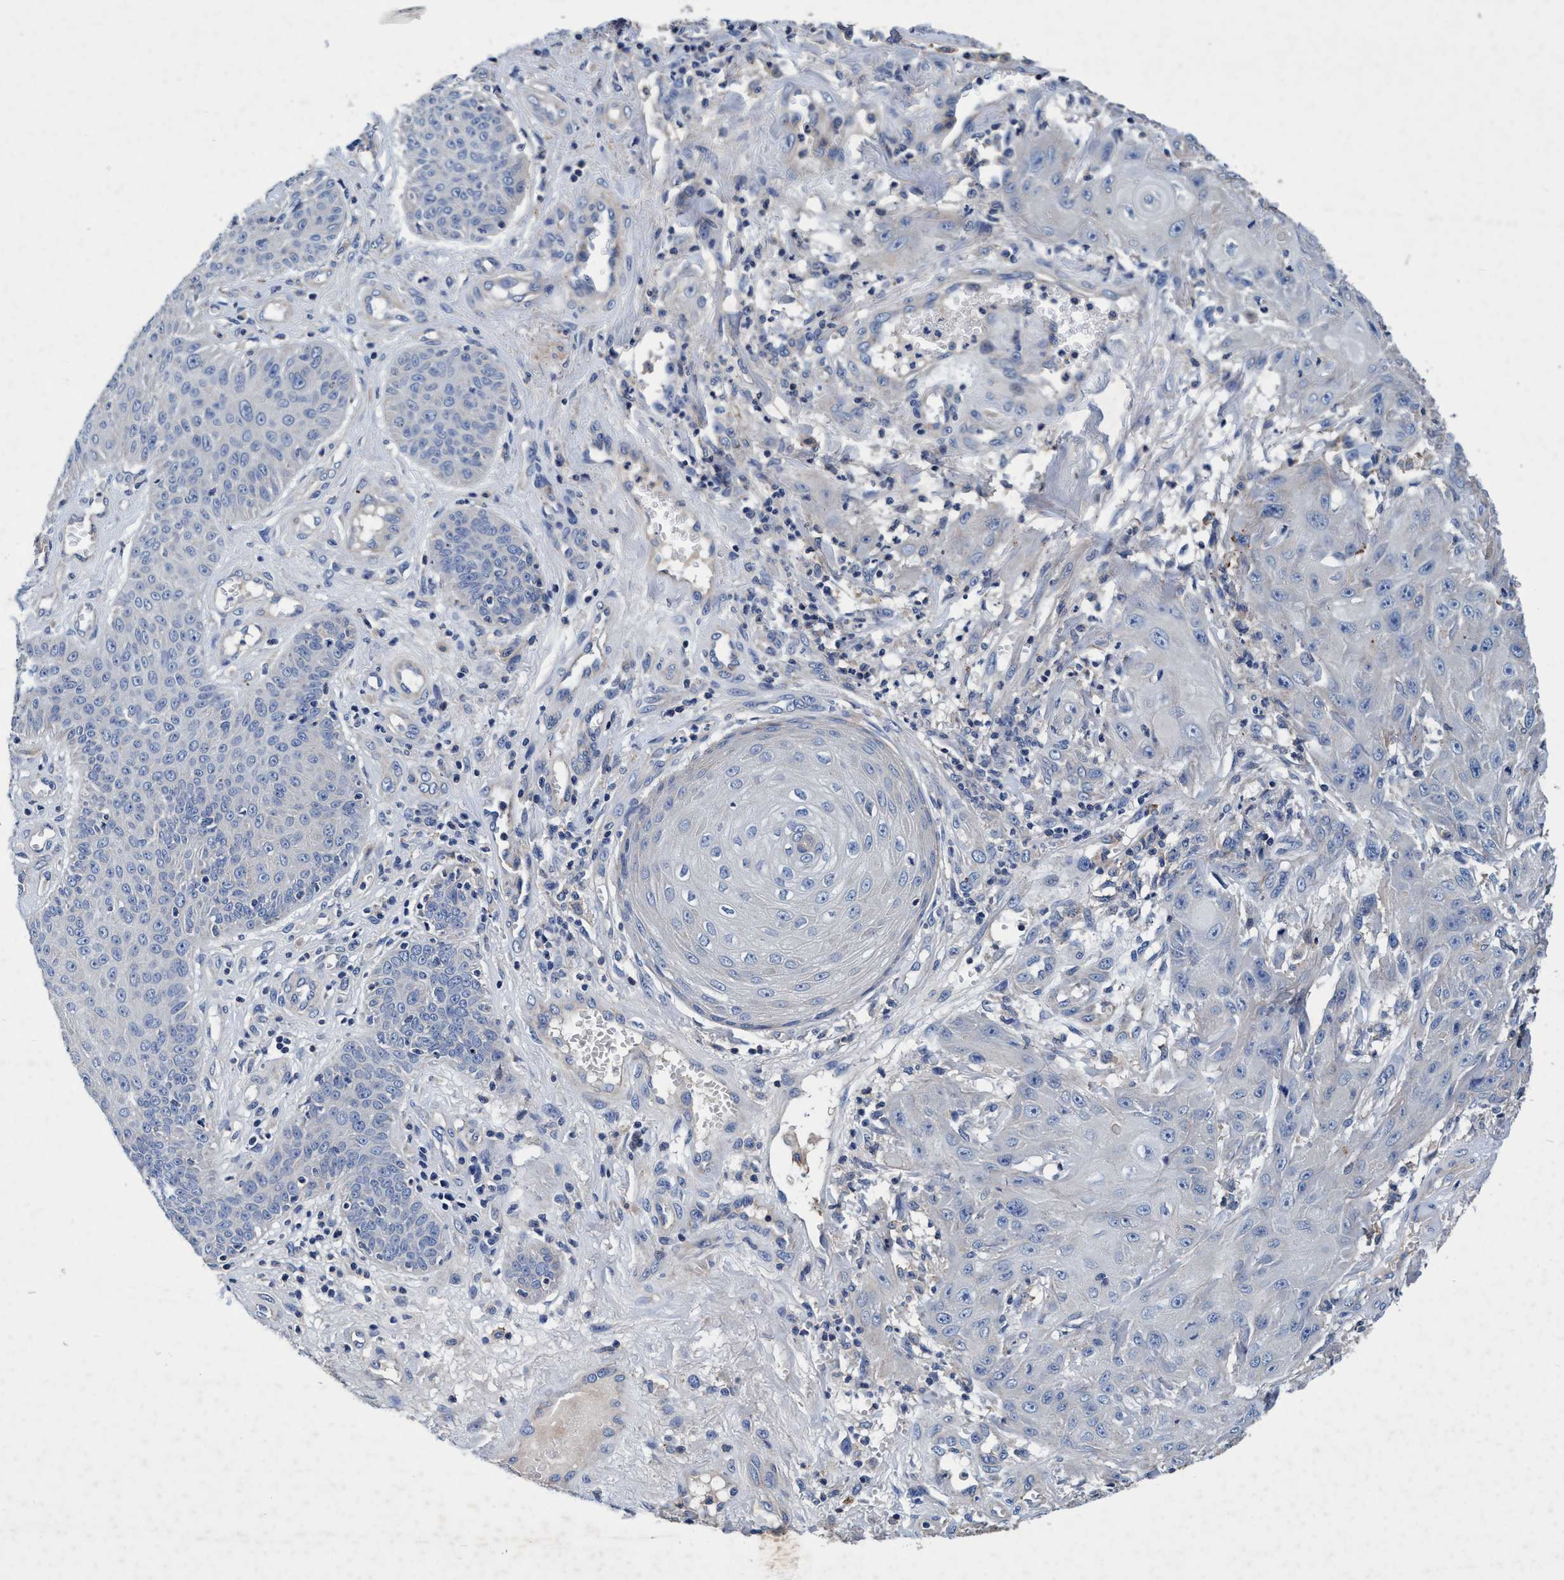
{"staining": {"intensity": "negative", "quantity": "none", "location": "none"}, "tissue": "skin cancer", "cell_type": "Tumor cells", "image_type": "cancer", "snomed": [{"axis": "morphology", "description": "Squamous cell carcinoma, NOS"}, {"axis": "topography", "description": "Skin"}], "caption": "Tumor cells are negative for protein expression in human skin cancer (squamous cell carcinoma).", "gene": "RNF208", "patient": {"sex": "male", "age": 74}}